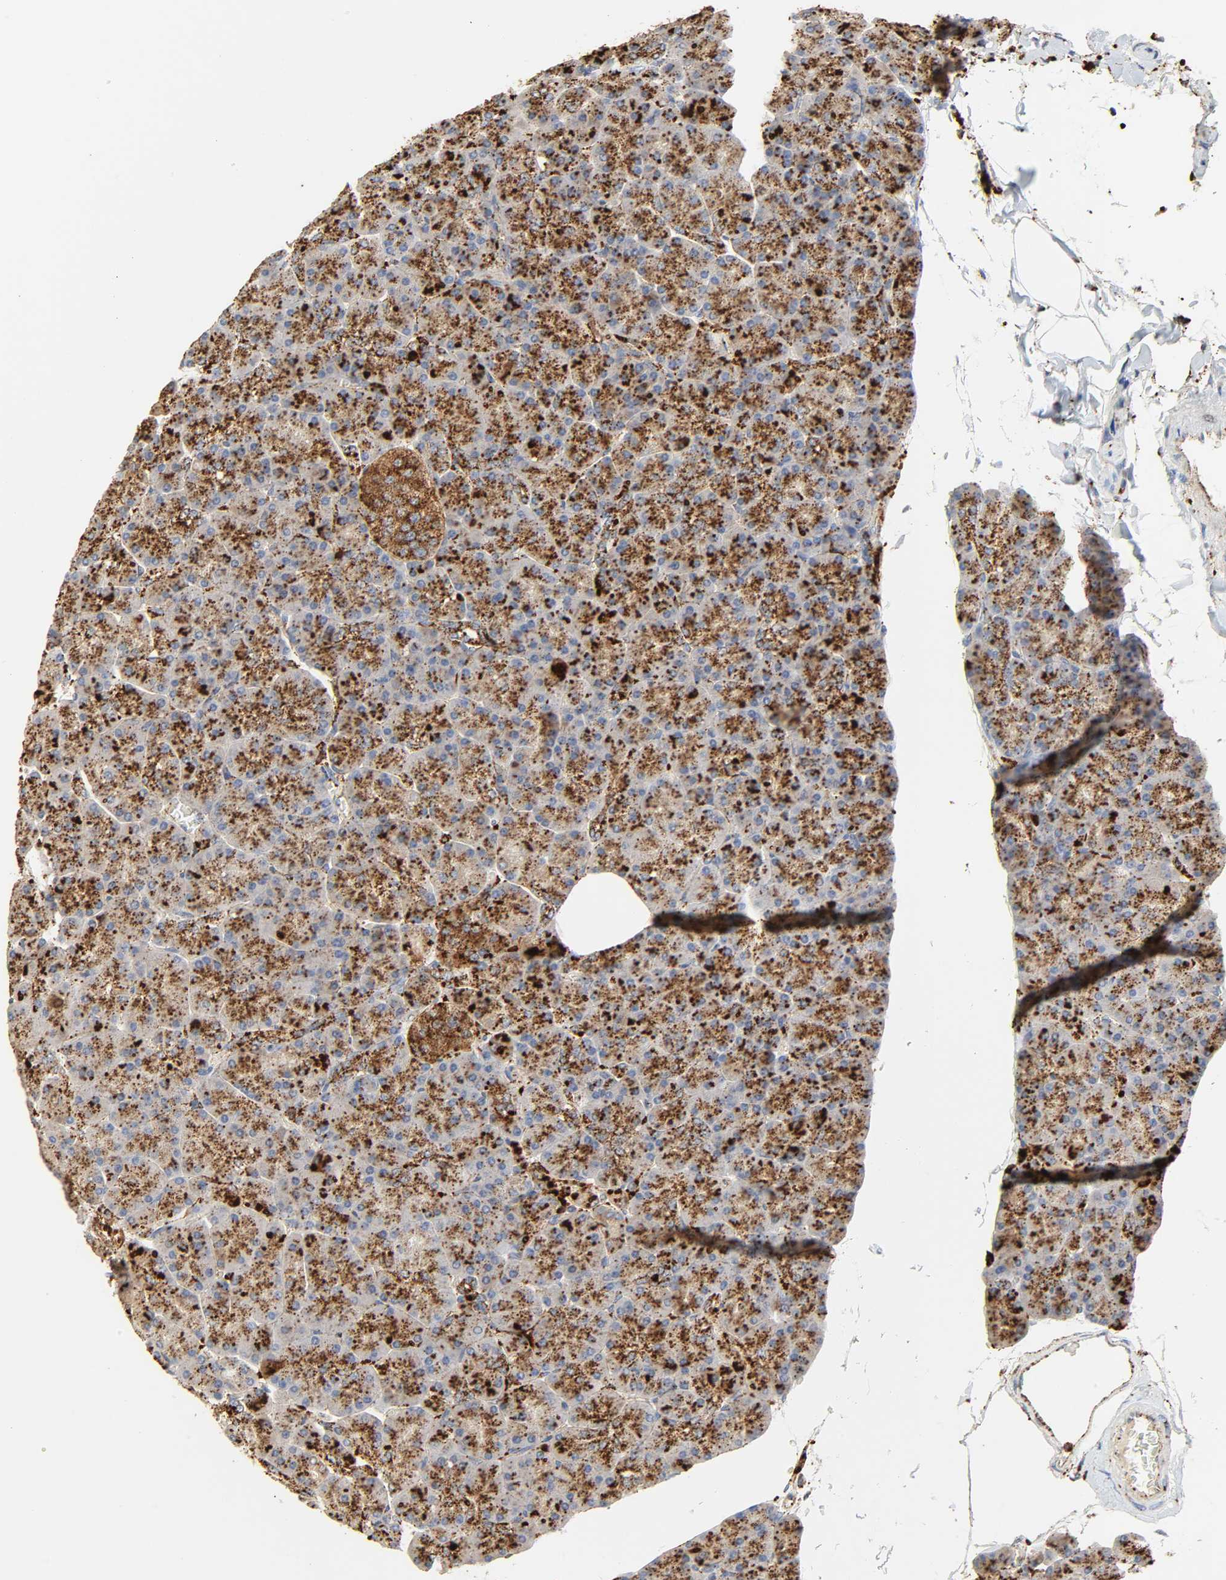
{"staining": {"intensity": "strong", "quantity": ">75%", "location": "cytoplasmic/membranous"}, "tissue": "pancreas", "cell_type": "Exocrine glandular cells", "image_type": "normal", "snomed": [{"axis": "morphology", "description": "Normal tissue, NOS"}, {"axis": "topography", "description": "Pancreas"}], "caption": "A high-resolution photomicrograph shows immunohistochemistry (IHC) staining of unremarkable pancreas, which reveals strong cytoplasmic/membranous staining in approximately >75% of exocrine glandular cells.", "gene": "PSAP", "patient": {"sex": "female", "age": 43}}